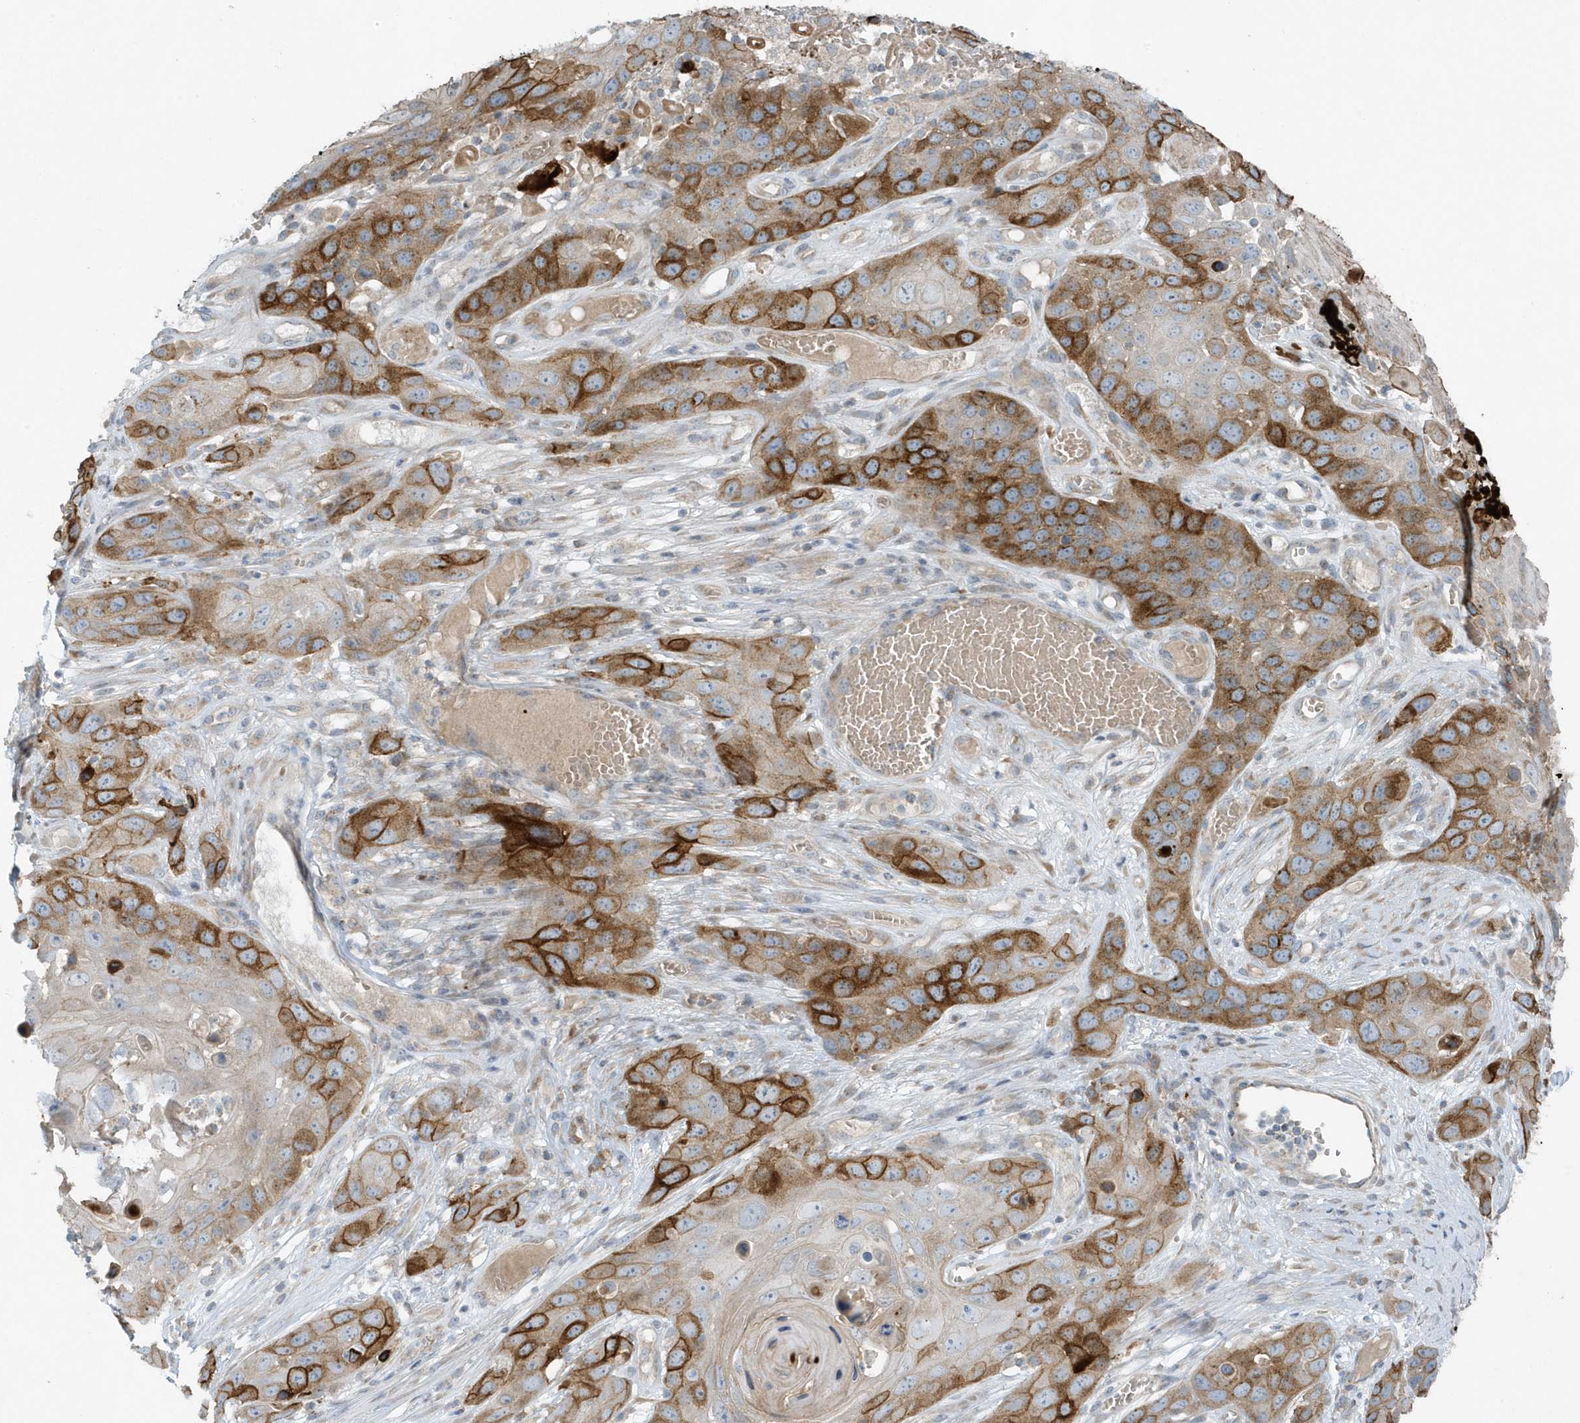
{"staining": {"intensity": "strong", "quantity": "25%-75%", "location": "cytoplasmic/membranous"}, "tissue": "skin cancer", "cell_type": "Tumor cells", "image_type": "cancer", "snomed": [{"axis": "morphology", "description": "Squamous cell carcinoma, NOS"}, {"axis": "topography", "description": "Skin"}], "caption": "Tumor cells reveal high levels of strong cytoplasmic/membranous expression in approximately 25%-75% of cells in human skin squamous cell carcinoma. (DAB (3,3'-diaminobenzidine) IHC, brown staining for protein, blue staining for nuclei).", "gene": "SLC38A2", "patient": {"sex": "male", "age": 55}}